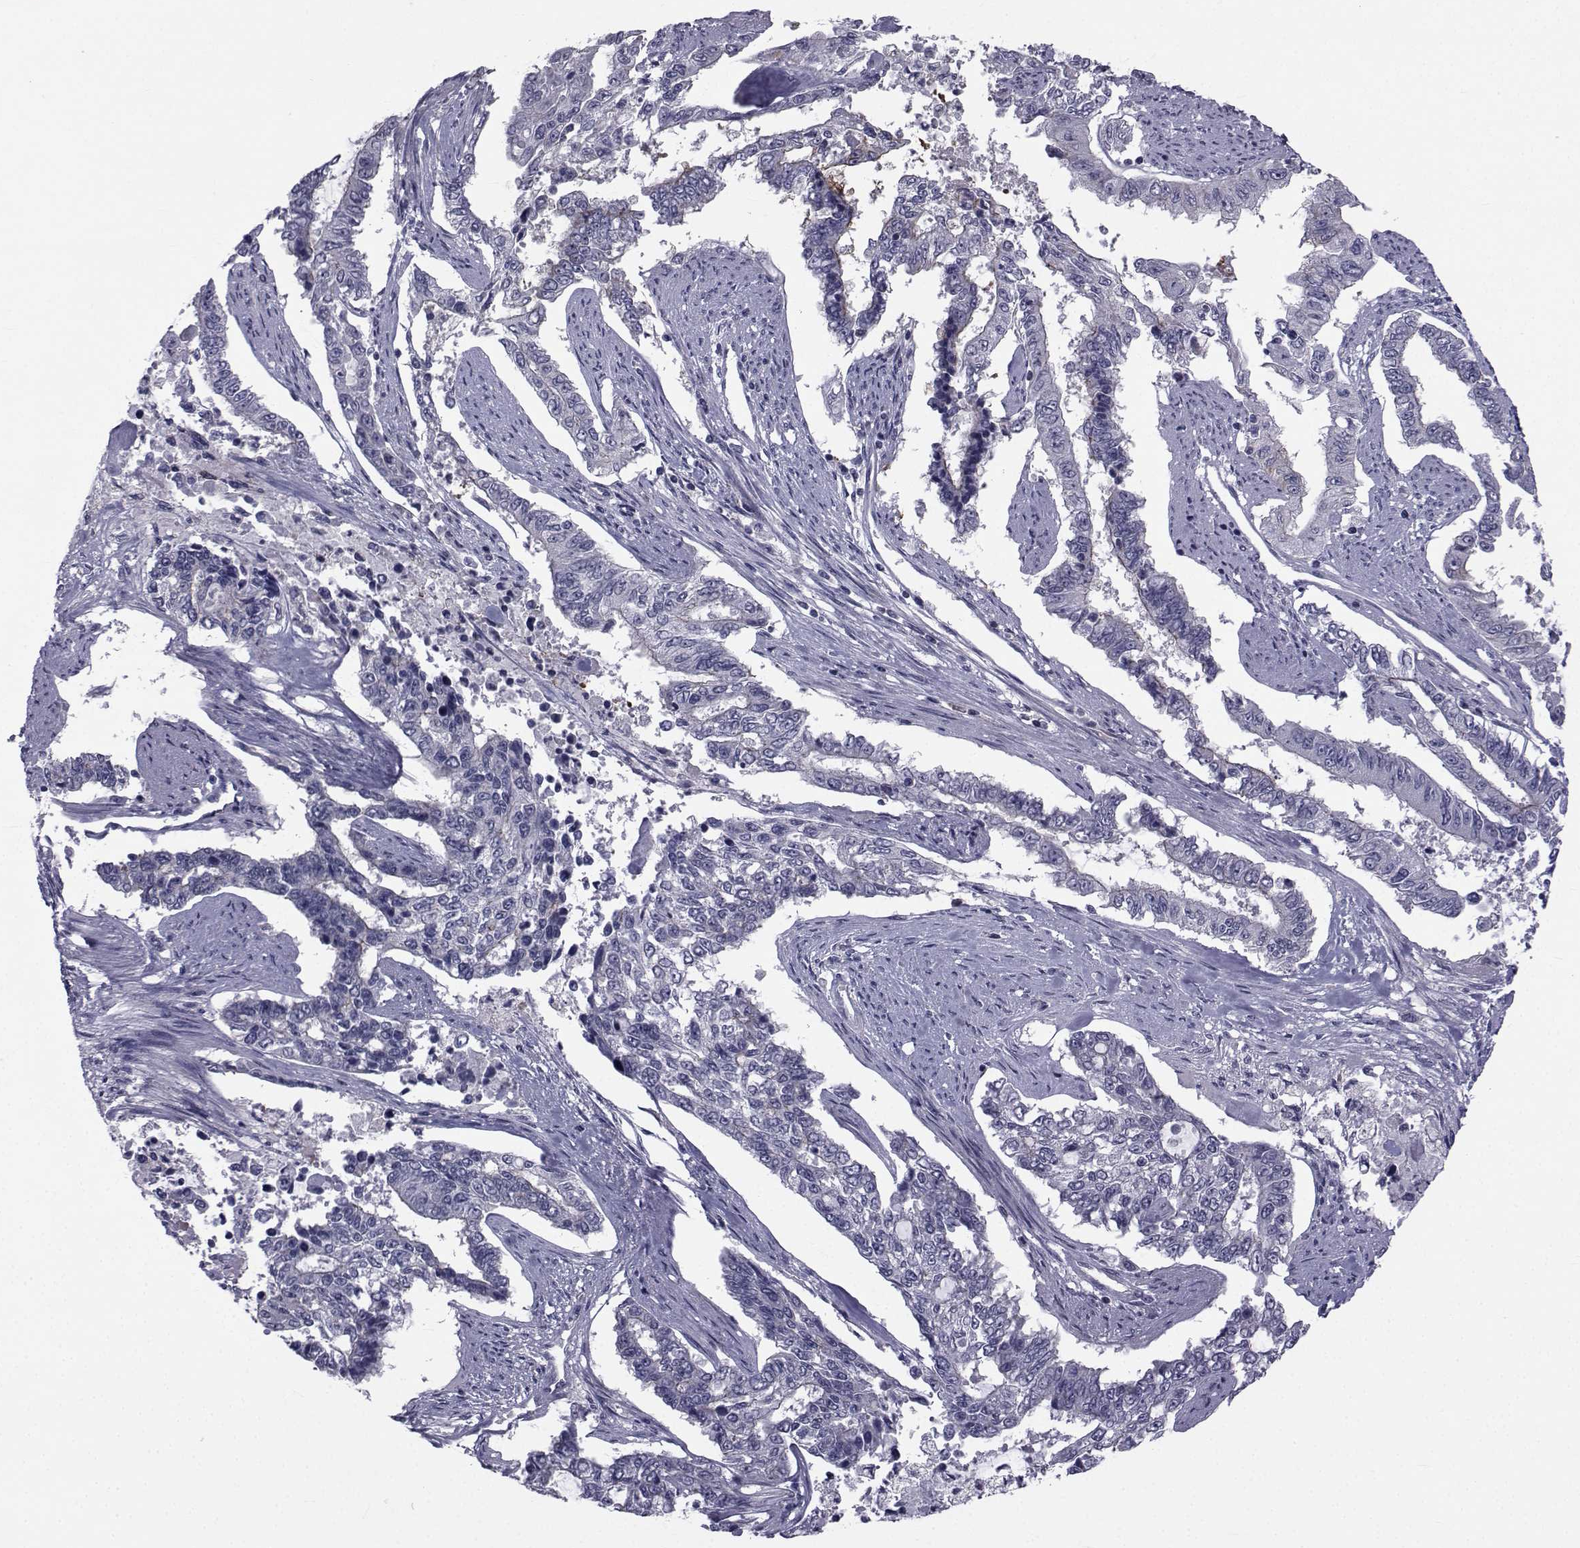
{"staining": {"intensity": "negative", "quantity": "none", "location": "none"}, "tissue": "endometrial cancer", "cell_type": "Tumor cells", "image_type": "cancer", "snomed": [{"axis": "morphology", "description": "Adenocarcinoma, NOS"}, {"axis": "topography", "description": "Uterus"}], "caption": "Human endometrial cancer (adenocarcinoma) stained for a protein using immunohistochemistry (IHC) displays no positivity in tumor cells.", "gene": "SLC30A10", "patient": {"sex": "female", "age": 59}}